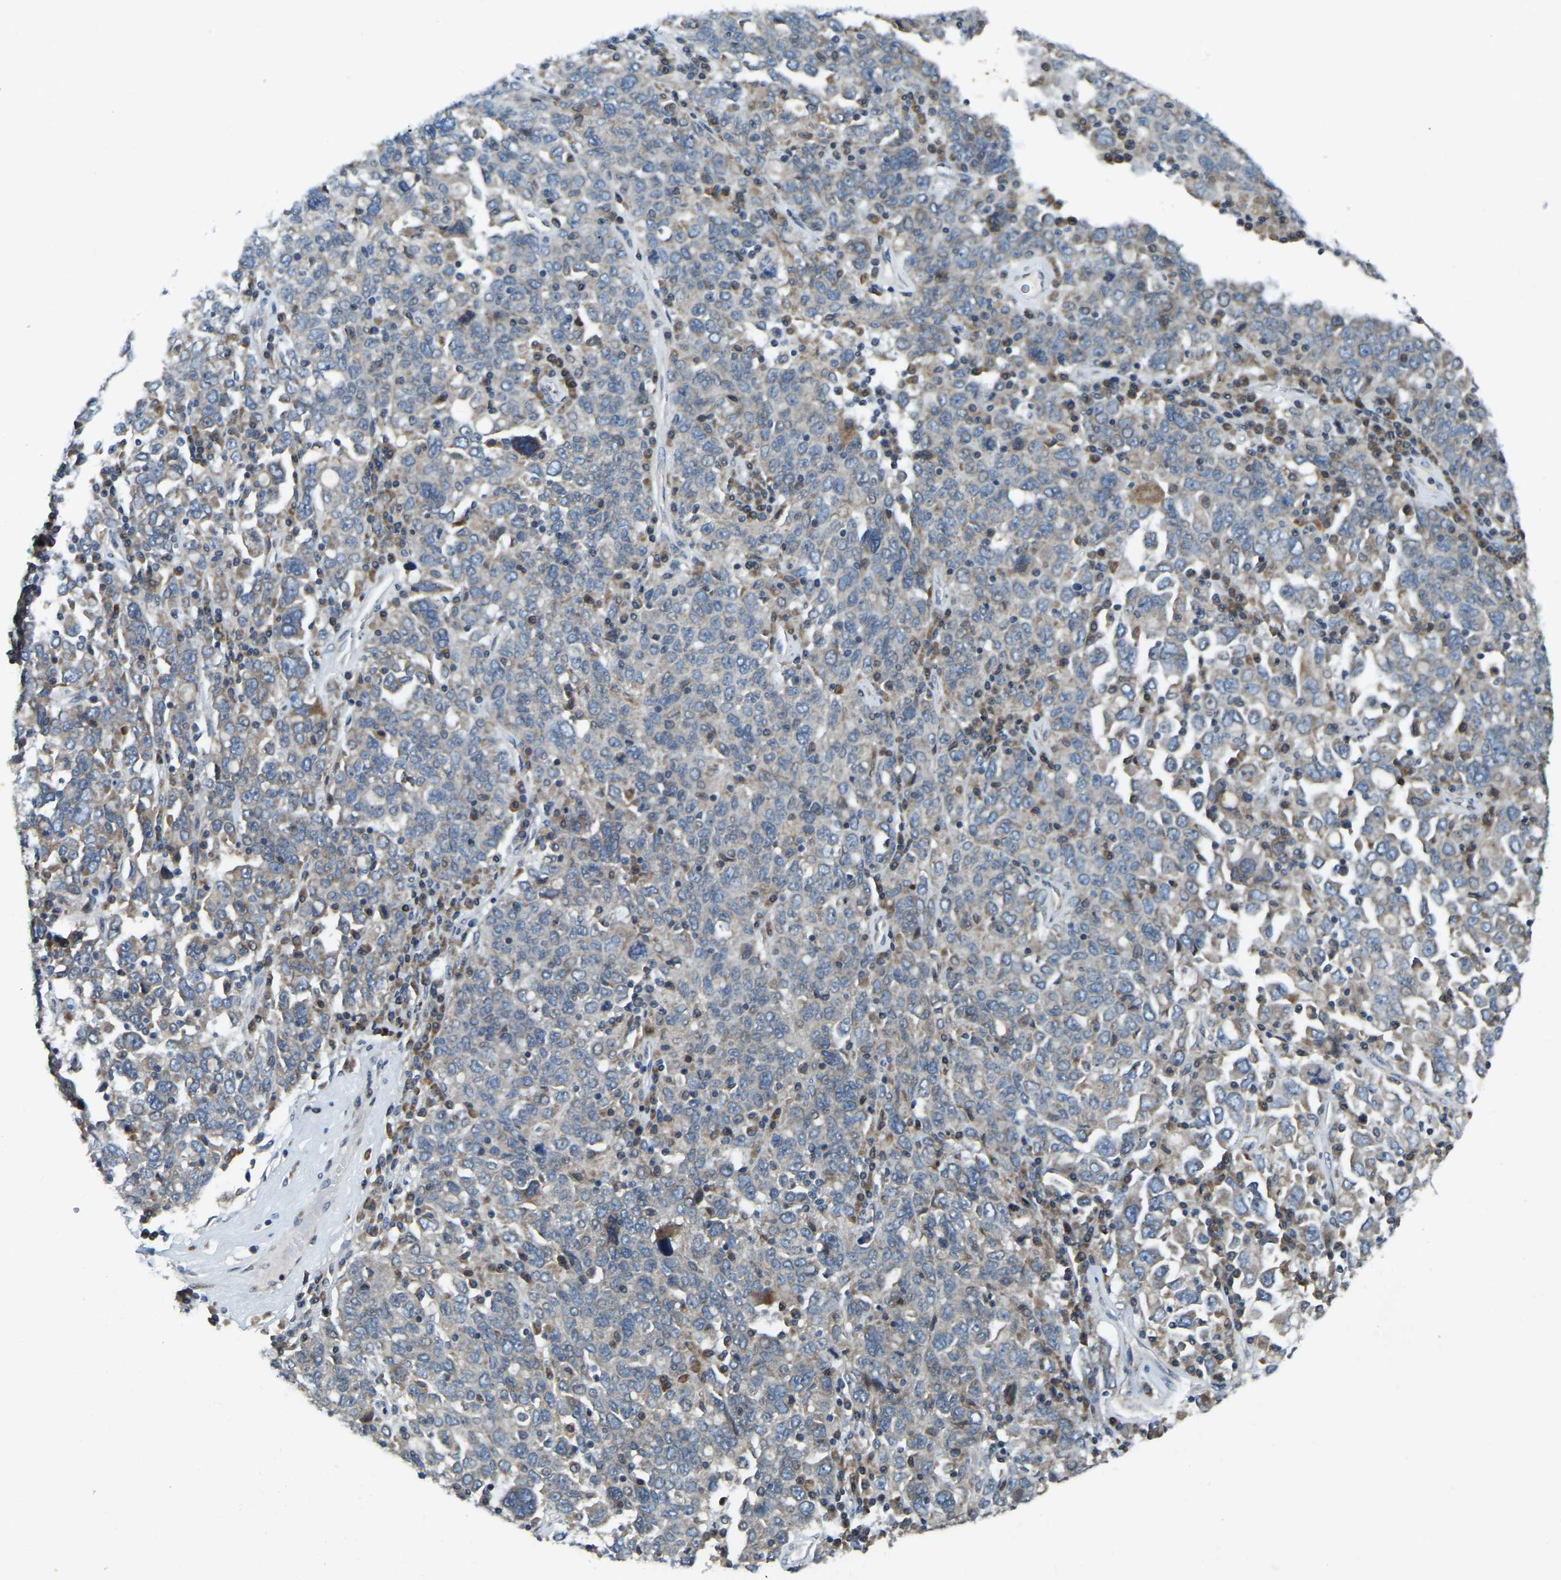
{"staining": {"intensity": "negative", "quantity": "none", "location": "none"}, "tissue": "ovarian cancer", "cell_type": "Tumor cells", "image_type": "cancer", "snomed": [{"axis": "morphology", "description": "Carcinoma, endometroid"}, {"axis": "topography", "description": "Ovary"}], "caption": "The photomicrograph displays no staining of tumor cells in ovarian cancer. (DAB (3,3'-diaminobenzidine) IHC, high magnification).", "gene": "PARL", "patient": {"sex": "female", "age": 62}}